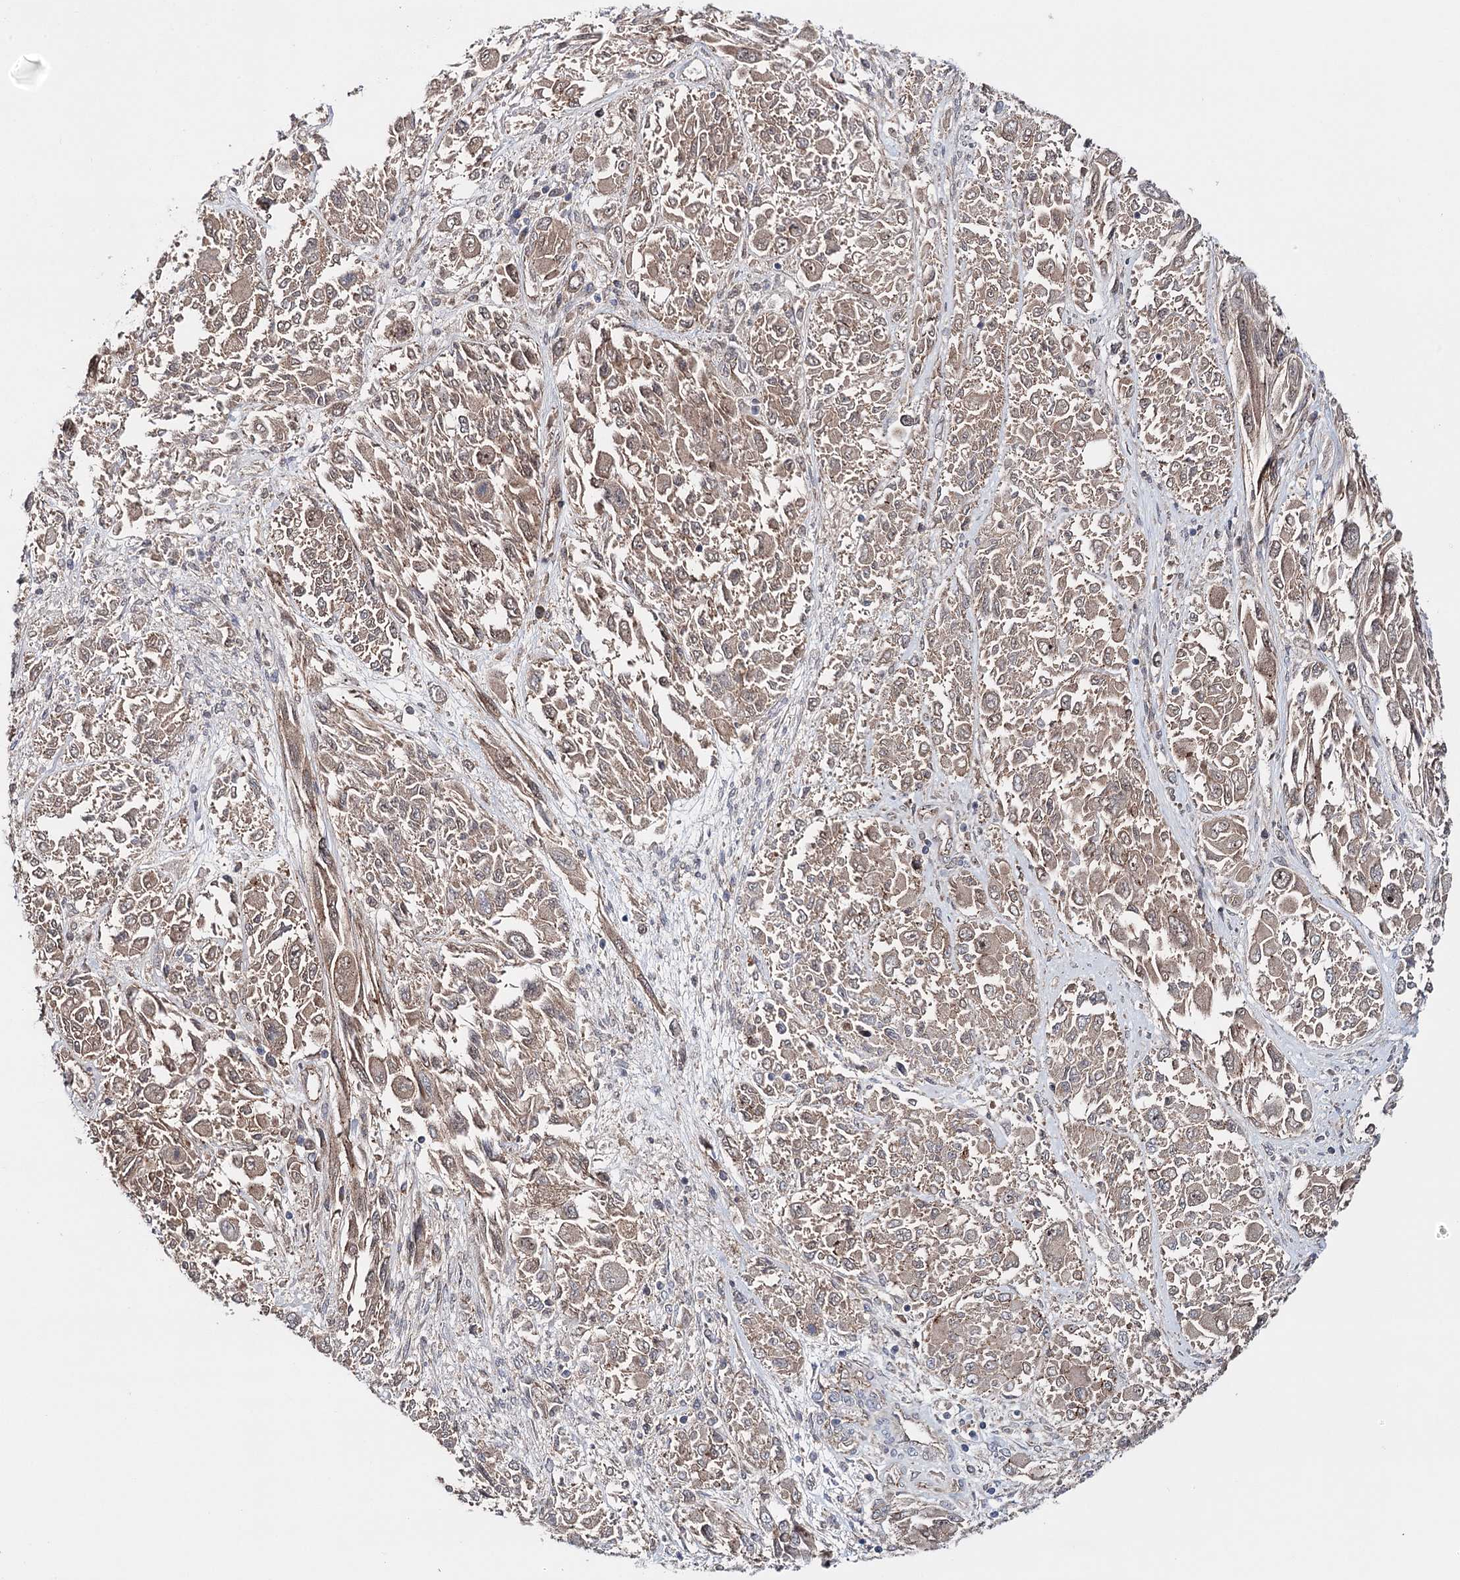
{"staining": {"intensity": "weak", "quantity": ">75%", "location": "cytoplasmic/membranous"}, "tissue": "melanoma", "cell_type": "Tumor cells", "image_type": "cancer", "snomed": [{"axis": "morphology", "description": "Malignant melanoma, NOS"}, {"axis": "topography", "description": "Skin"}], "caption": "This histopathology image exhibits immunohistochemistry staining of human melanoma, with low weak cytoplasmic/membranous positivity in approximately >75% of tumor cells.", "gene": "PKP4", "patient": {"sex": "female", "age": 91}}